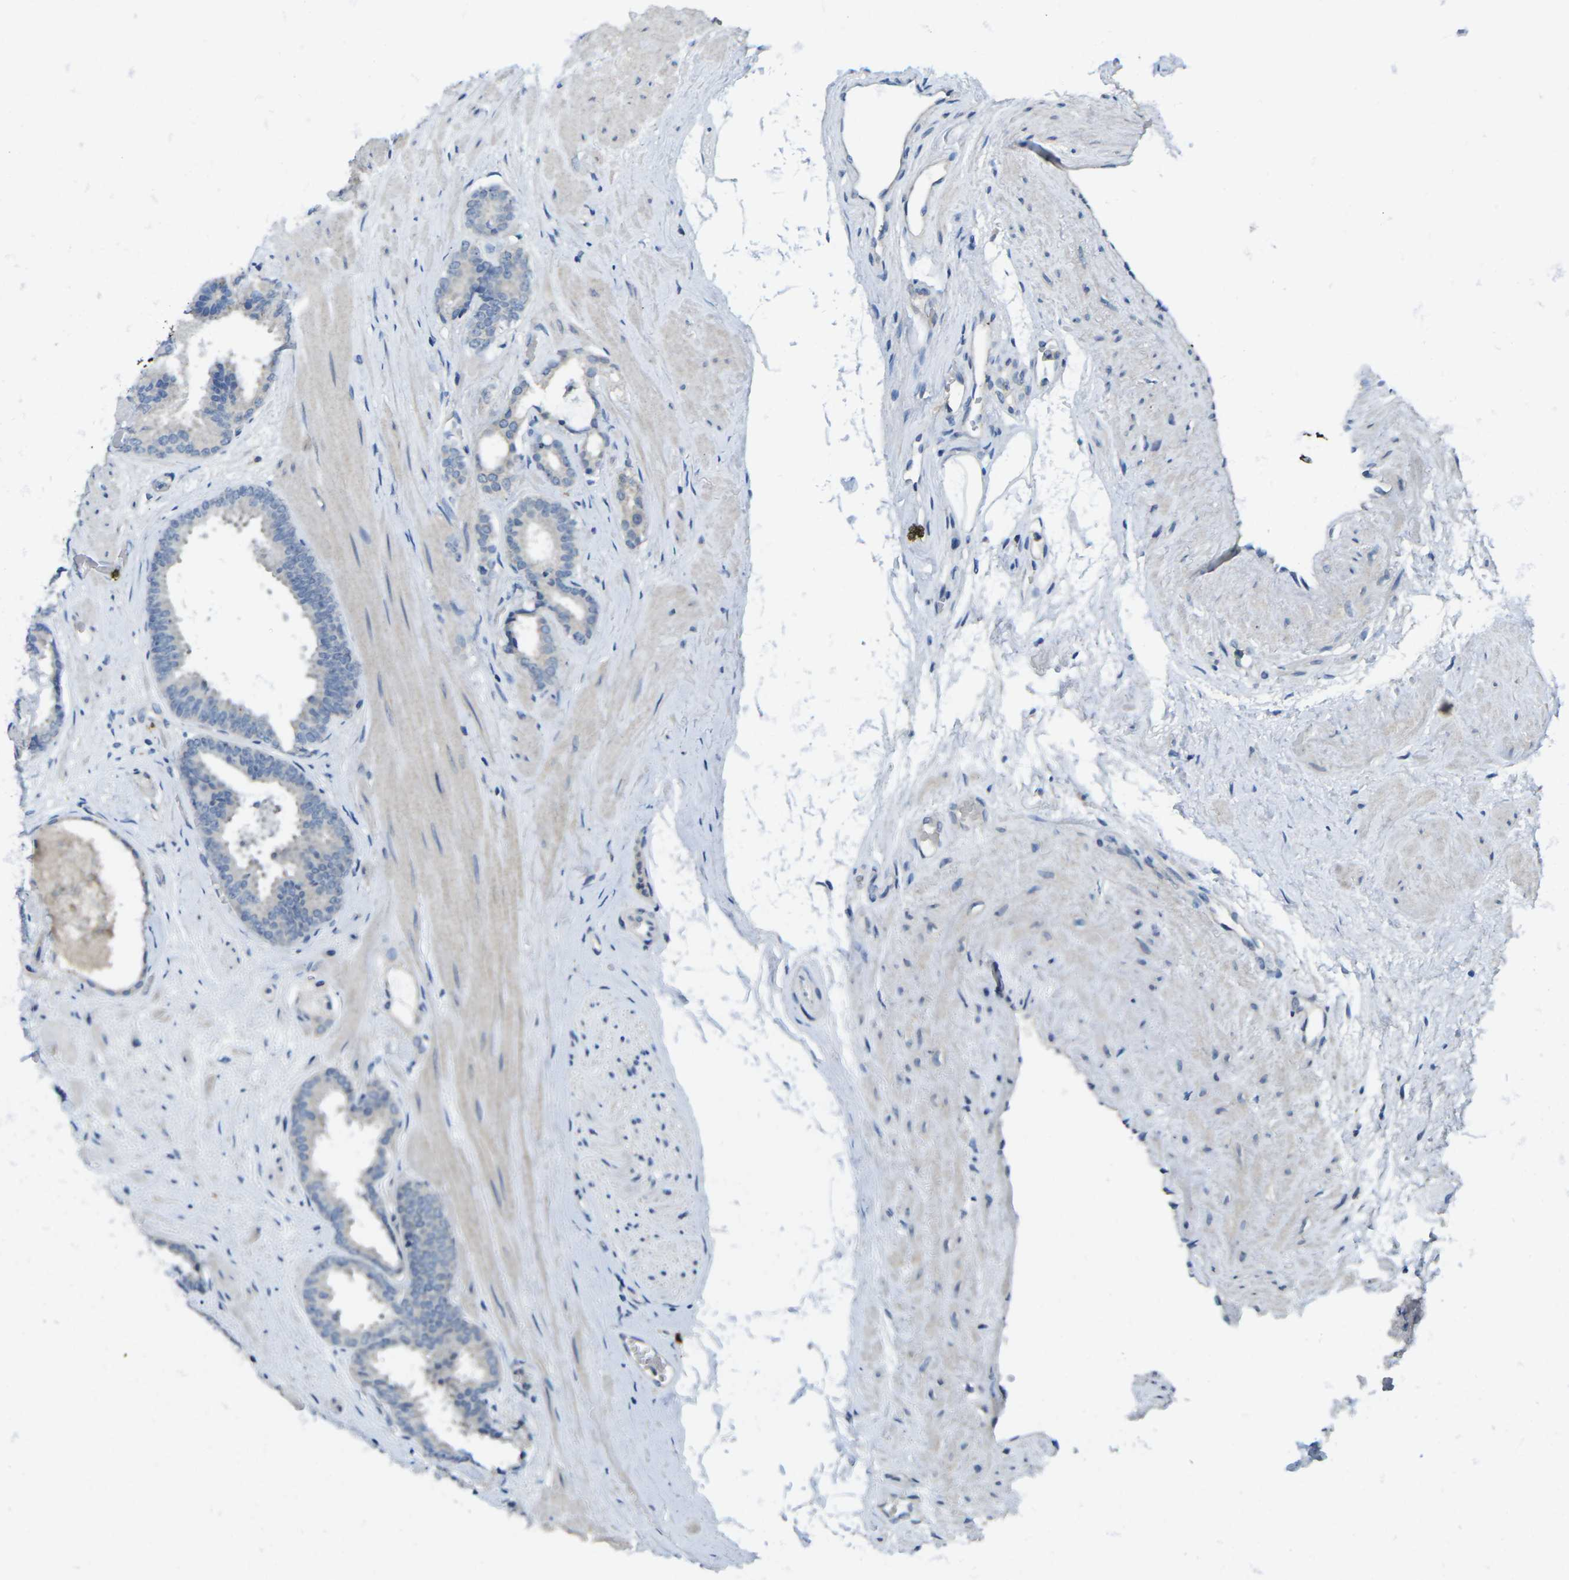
{"staining": {"intensity": "negative", "quantity": "none", "location": "none"}, "tissue": "prostate cancer", "cell_type": "Tumor cells", "image_type": "cancer", "snomed": [{"axis": "morphology", "description": "Adenocarcinoma, Low grade"}, {"axis": "topography", "description": "Prostate"}], "caption": "Tumor cells show no significant expression in prostate adenocarcinoma (low-grade).", "gene": "CD19", "patient": {"sex": "male", "age": 53}}